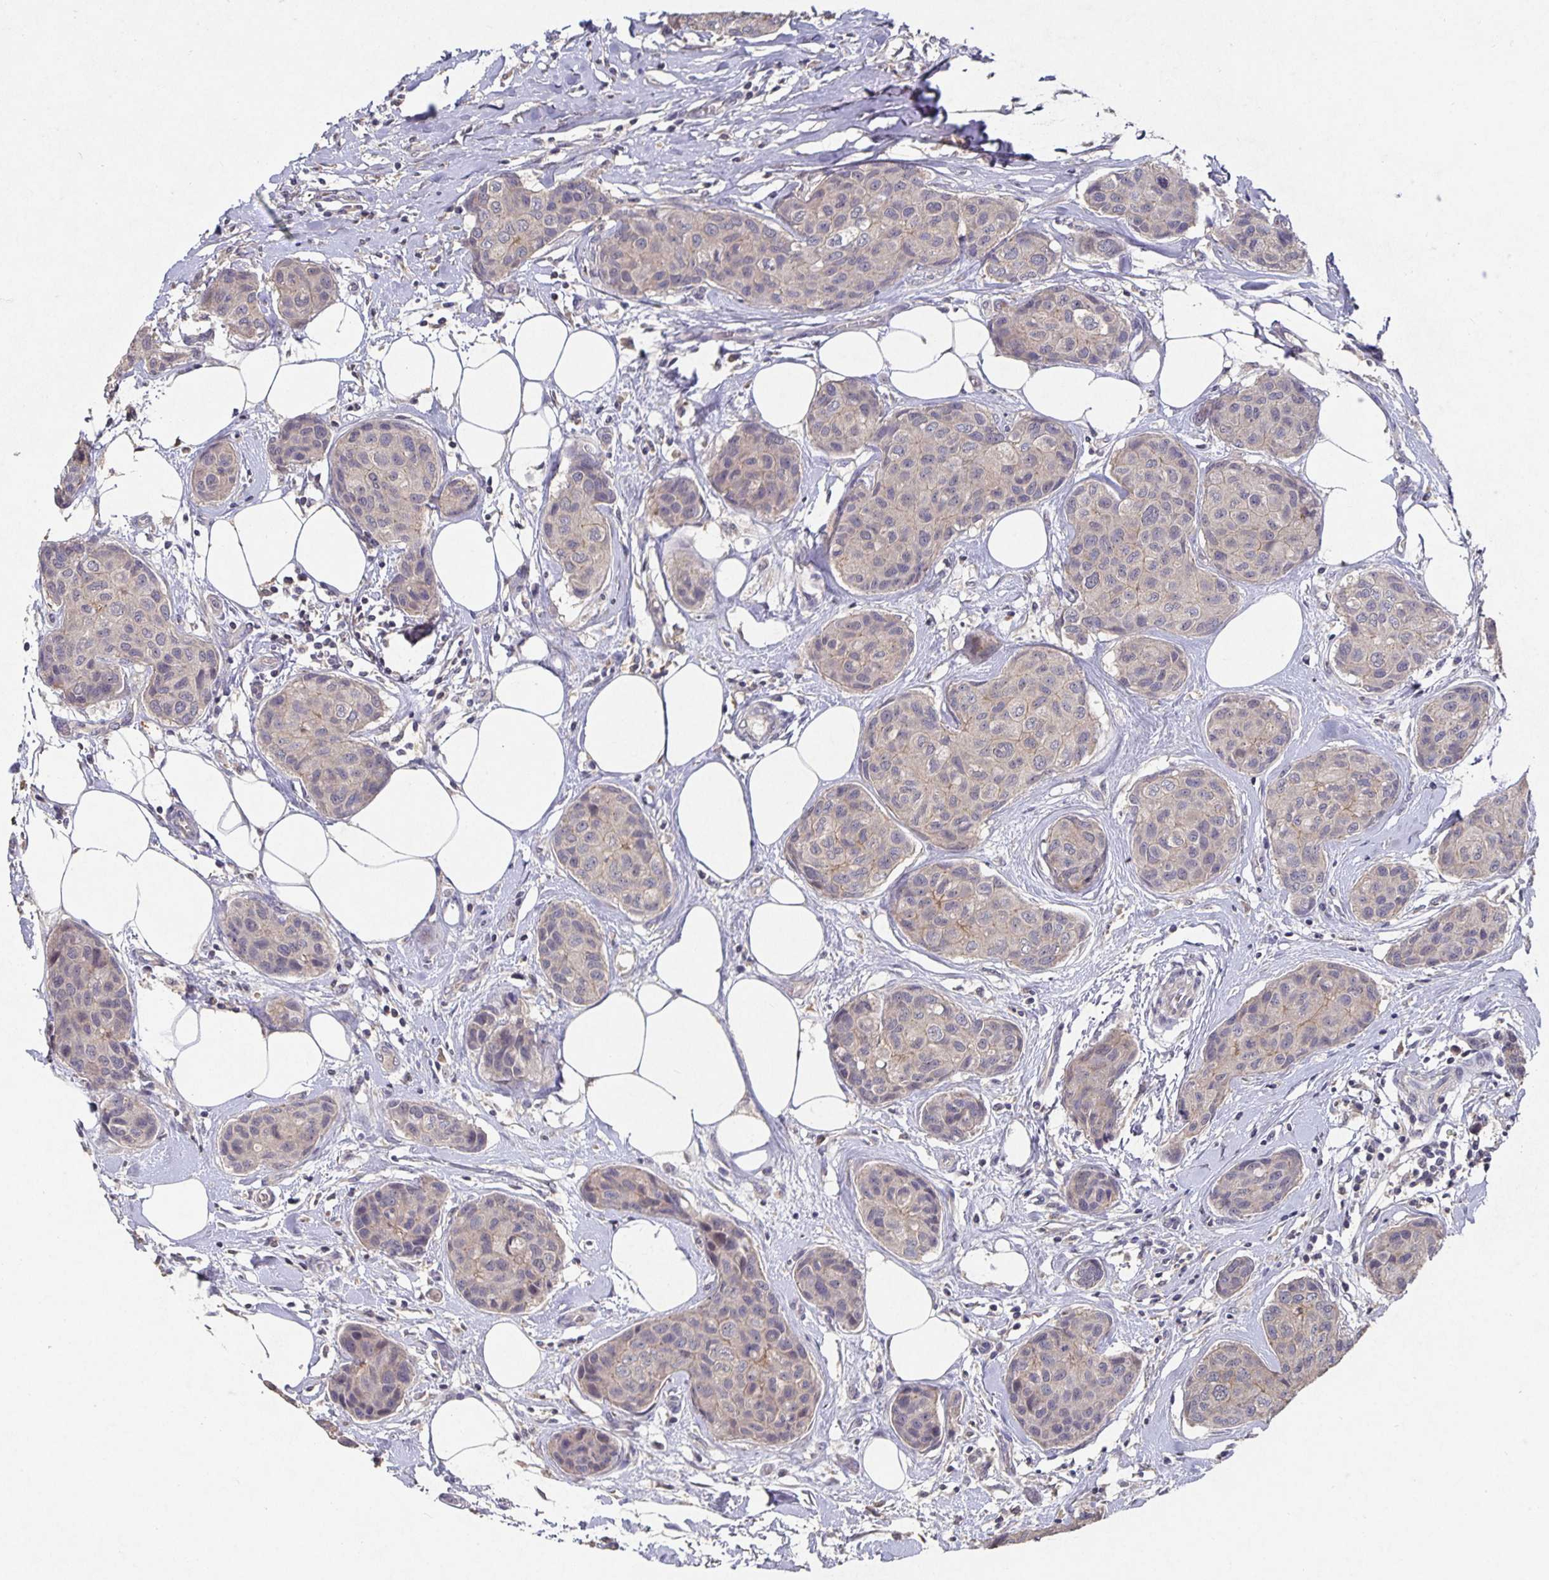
{"staining": {"intensity": "negative", "quantity": "none", "location": "none"}, "tissue": "breast cancer", "cell_type": "Tumor cells", "image_type": "cancer", "snomed": [{"axis": "morphology", "description": "Duct carcinoma"}, {"axis": "topography", "description": "Breast"}], "caption": "An immunohistochemistry image of breast cancer (invasive ductal carcinoma) is shown. There is no staining in tumor cells of breast cancer (invasive ductal carcinoma).", "gene": "HEPN1", "patient": {"sex": "female", "age": 80}}